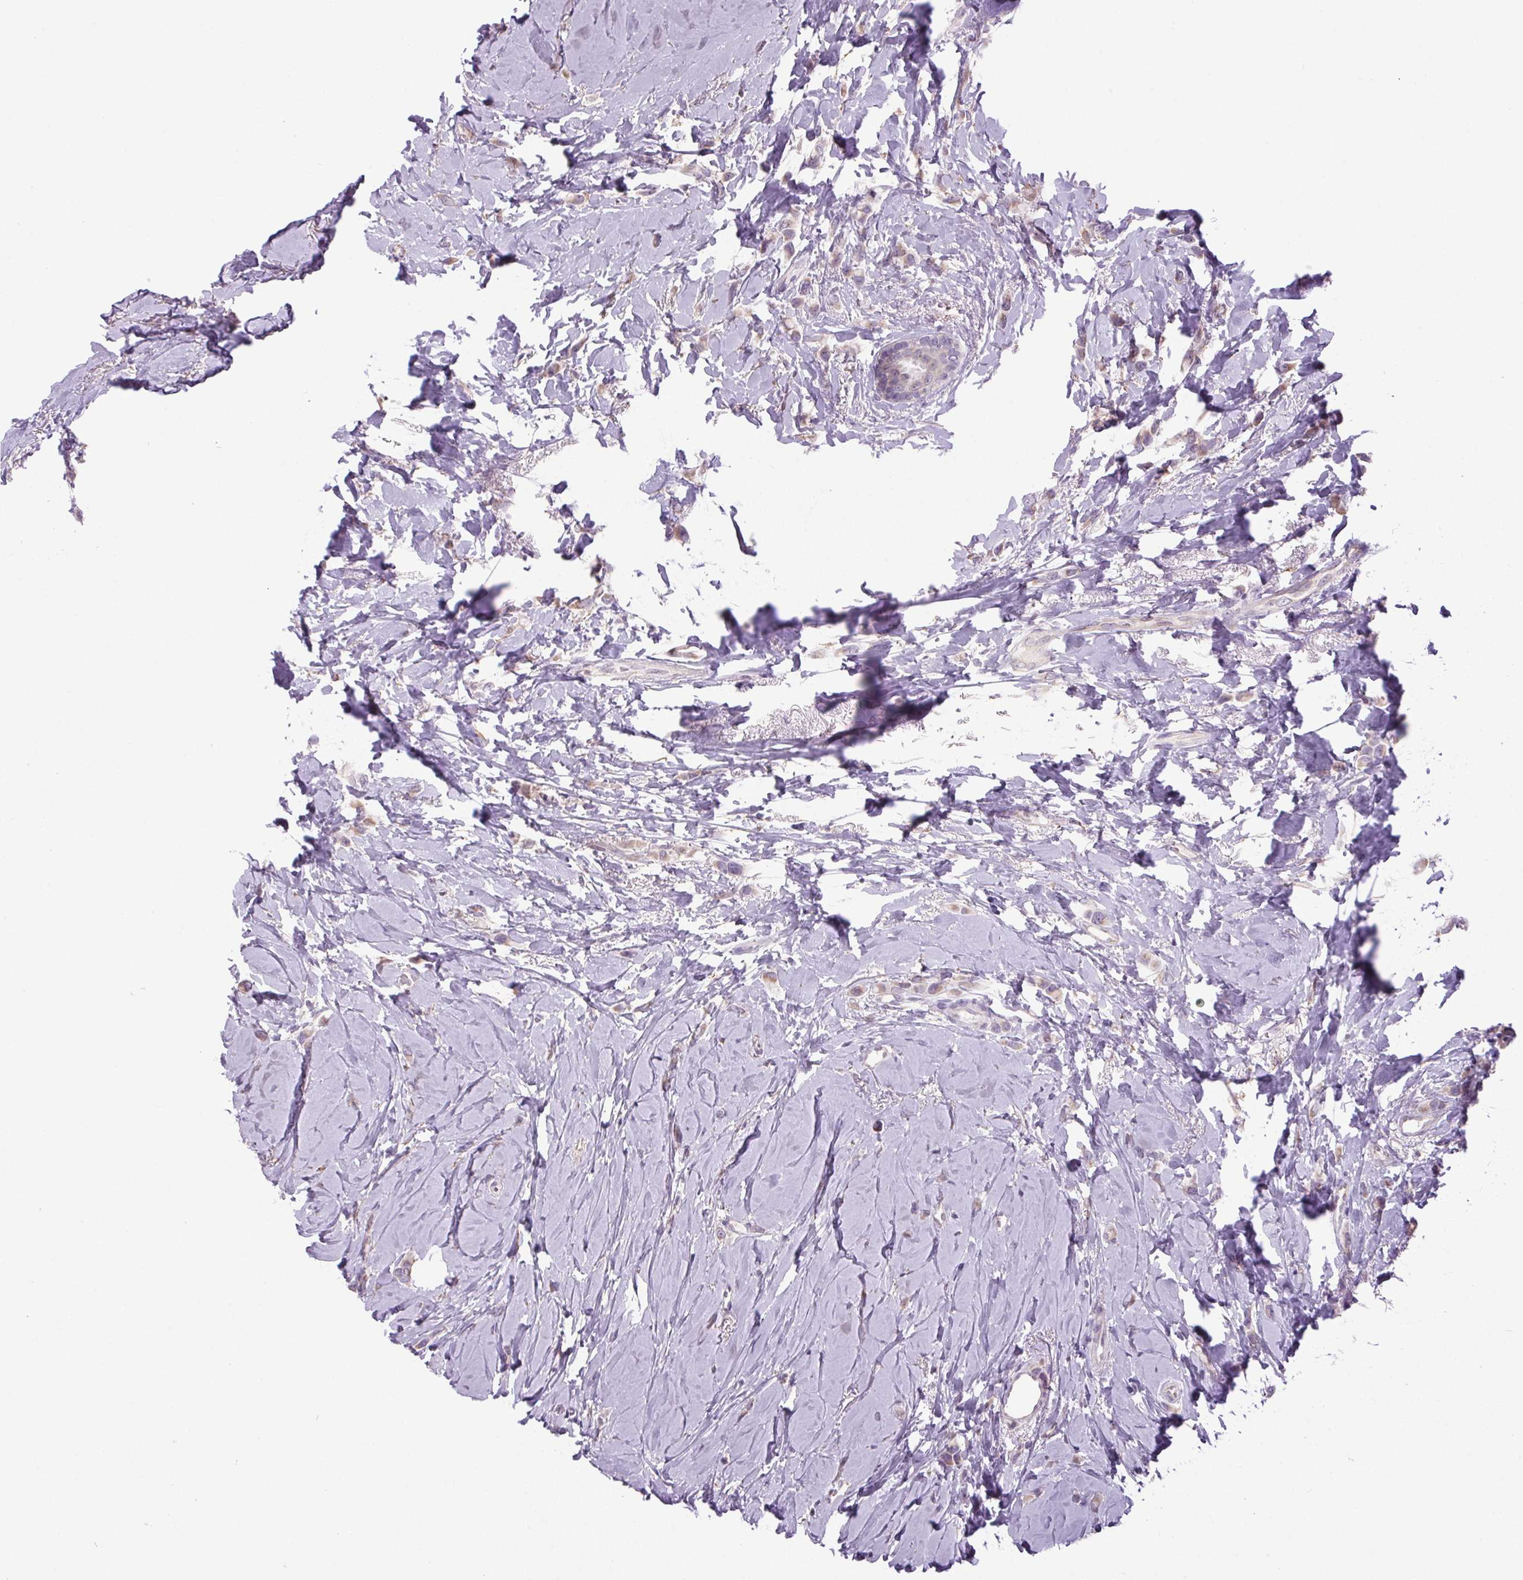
{"staining": {"intensity": "weak", "quantity": "<25%", "location": "cytoplasmic/membranous"}, "tissue": "breast cancer", "cell_type": "Tumor cells", "image_type": "cancer", "snomed": [{"axis": "morphology", "description": "Lobular carcinoma"}, {"axis": "topography", "description": "Breast"}], "caption": "IHC histopathology image of breast cancer (lobular carcinoma) stained for a protein (brown), which shows no positivity in tumor cells.", "gene": "AKR1E2", "patient": {"sex": "female", "age": 66}}